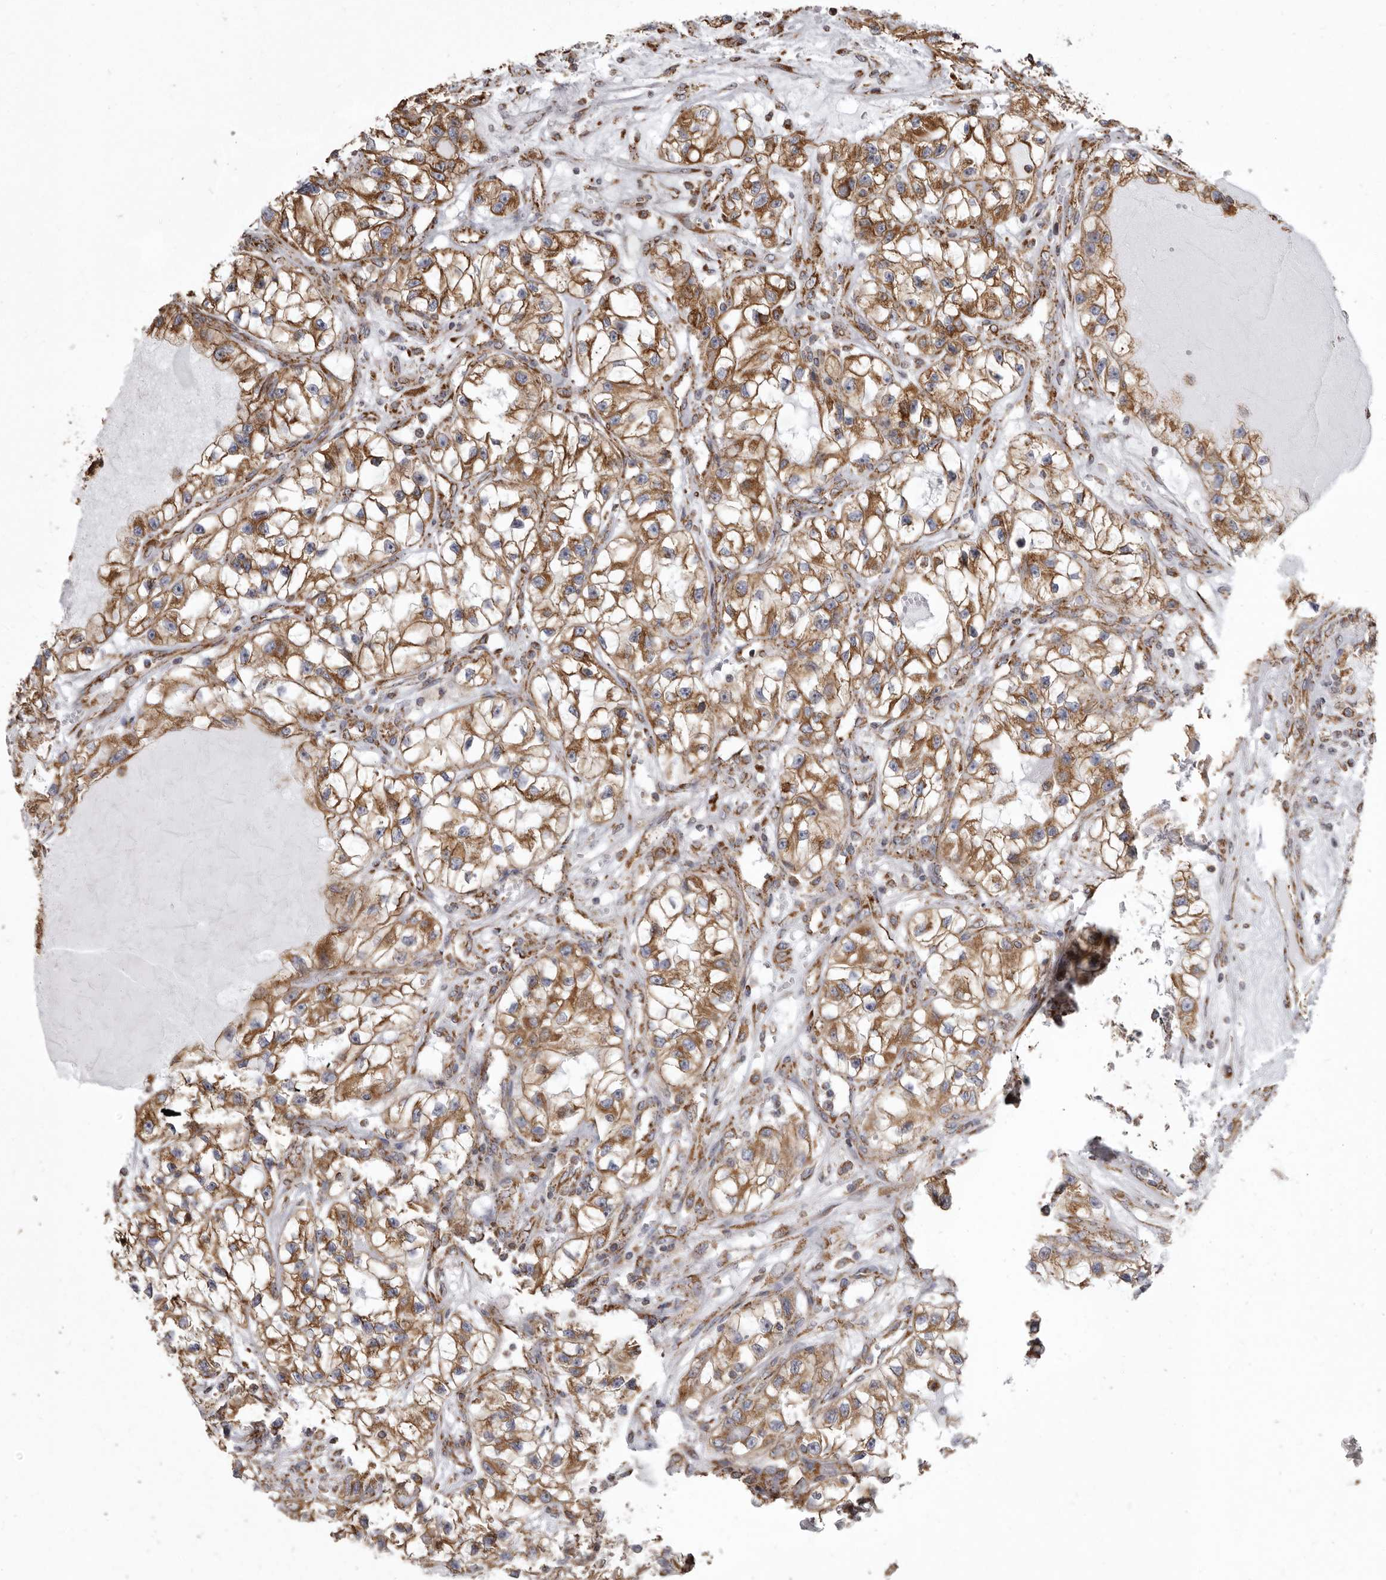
{"staining": {"intensity": "moderate", "quantity": ">75%", "location": "cytoplasmic/membranous"}, "tissue": "renal cancer", "cell_type": "Tumor cells", "image_type": "cancer", "snomed": [{"axis": "morphology", "description": "Adenocarcinoma, NOS"}, {"axis": "topography", "description": "Kidney"}], "caption": "Adenocarcinoma (renal) stained for a protein (brown) shows moderate cytoplasmic/membranous positive positivity in approximately >75% of tumor cells.", "gene": "CDK5RAP3", "patient": {"sex": "female", "age": 57}}